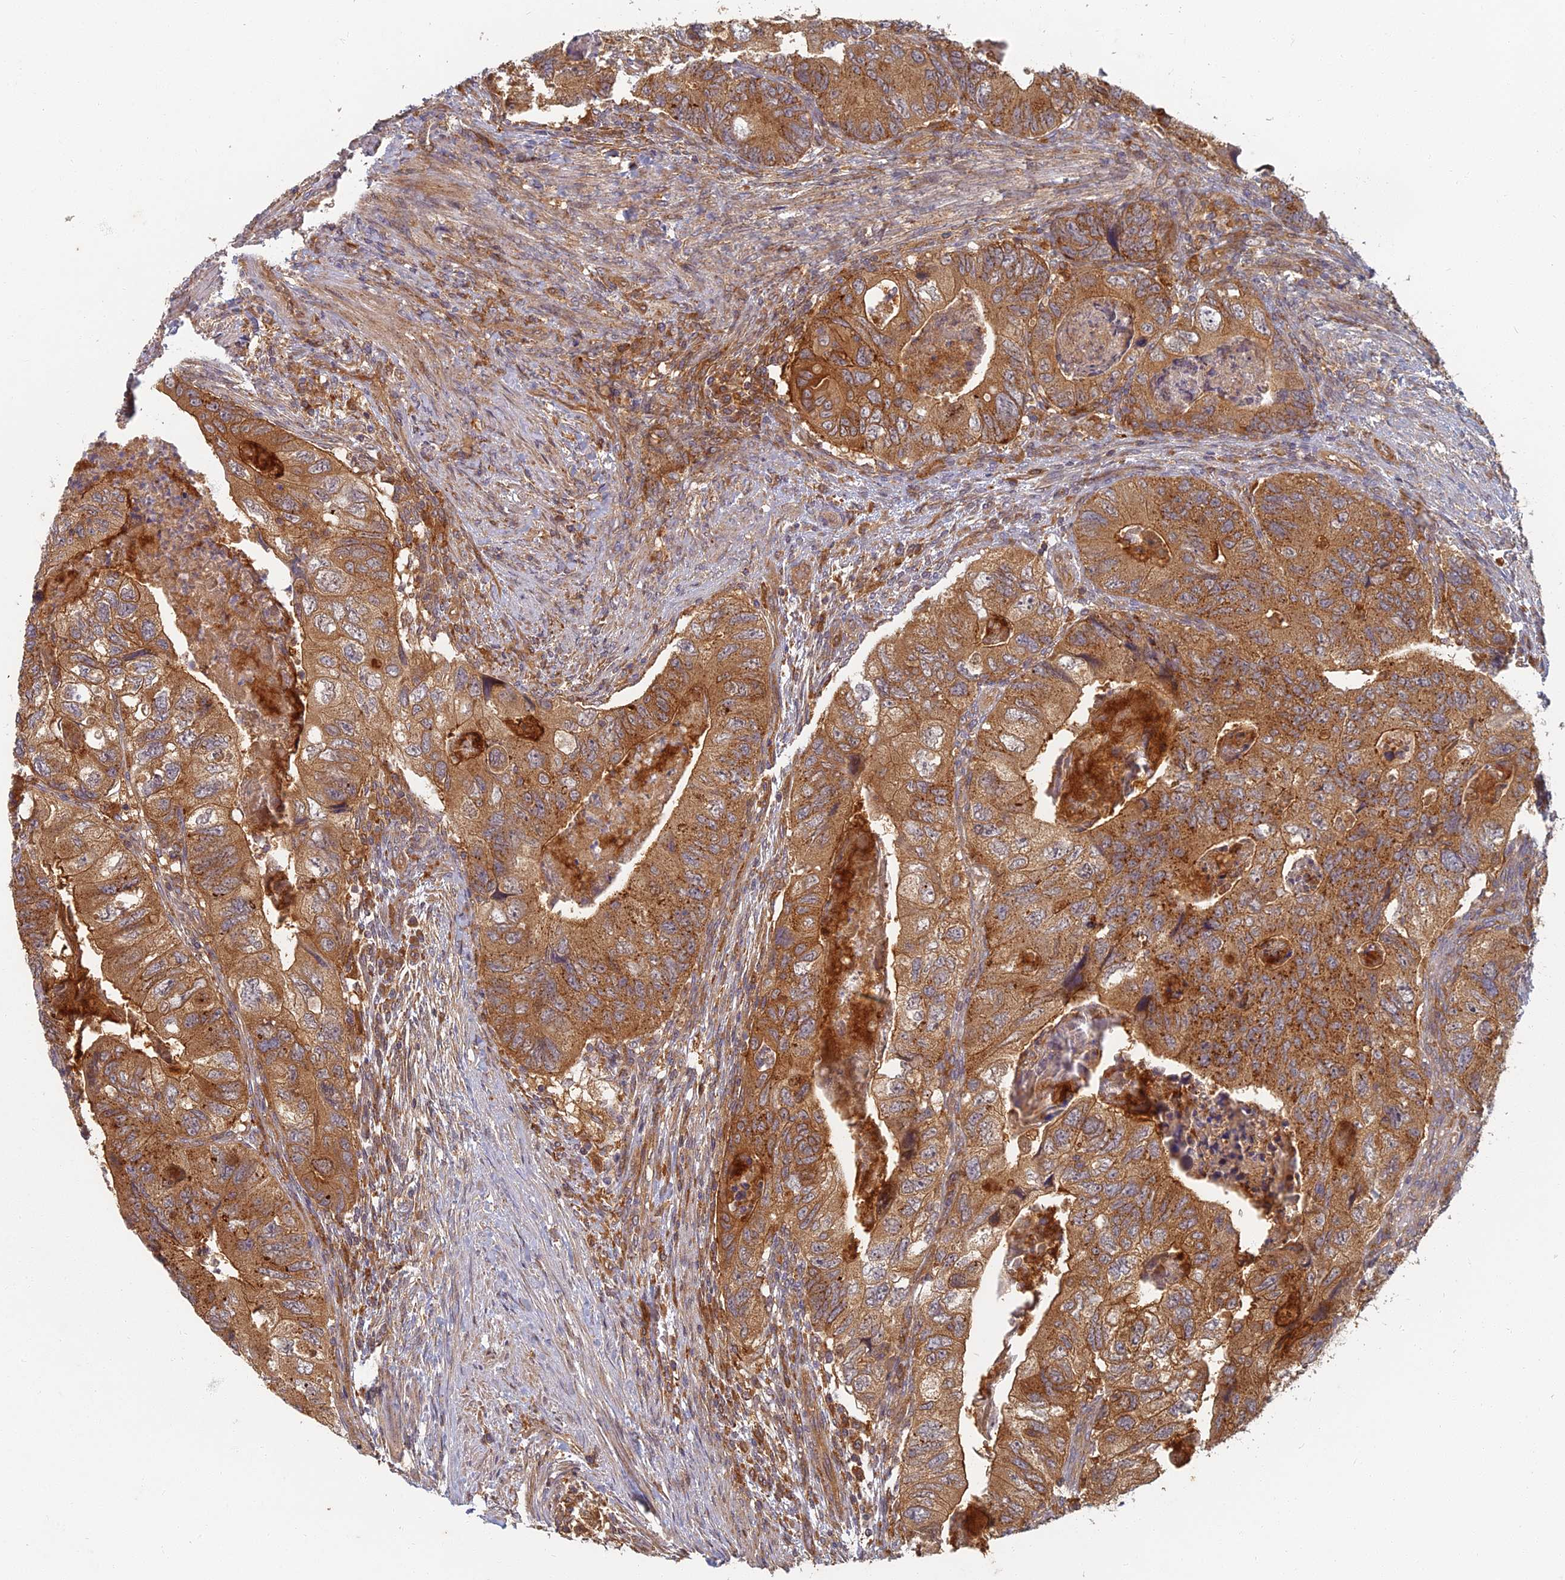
{"staining": {"intensity": "strong", "quantity": ">75%", "location": "cytoplasmic/membranous"}, "tissue": "colorectal cancer", "cell_type": "Tumor cells", "image_type": "cancer", "snomed": [{"axis": "morphology", "description": "Adenocarcinoma, NOS"}, {"axis": "topography", "description": "Rectum"}], "caption": "Immunohistochemistry micrograph of neoplastic tissue: colorectal cancer (adenocarcinoma) stained using IHC demonstrates high levels of strong protein expression localized specifically in the cytoplasmic/membranous of tumor cells, appearing as a cytoplasmic/membranous brown color.", "gene": "INO80D", "patient": {"sex": "male", "age": 63}}